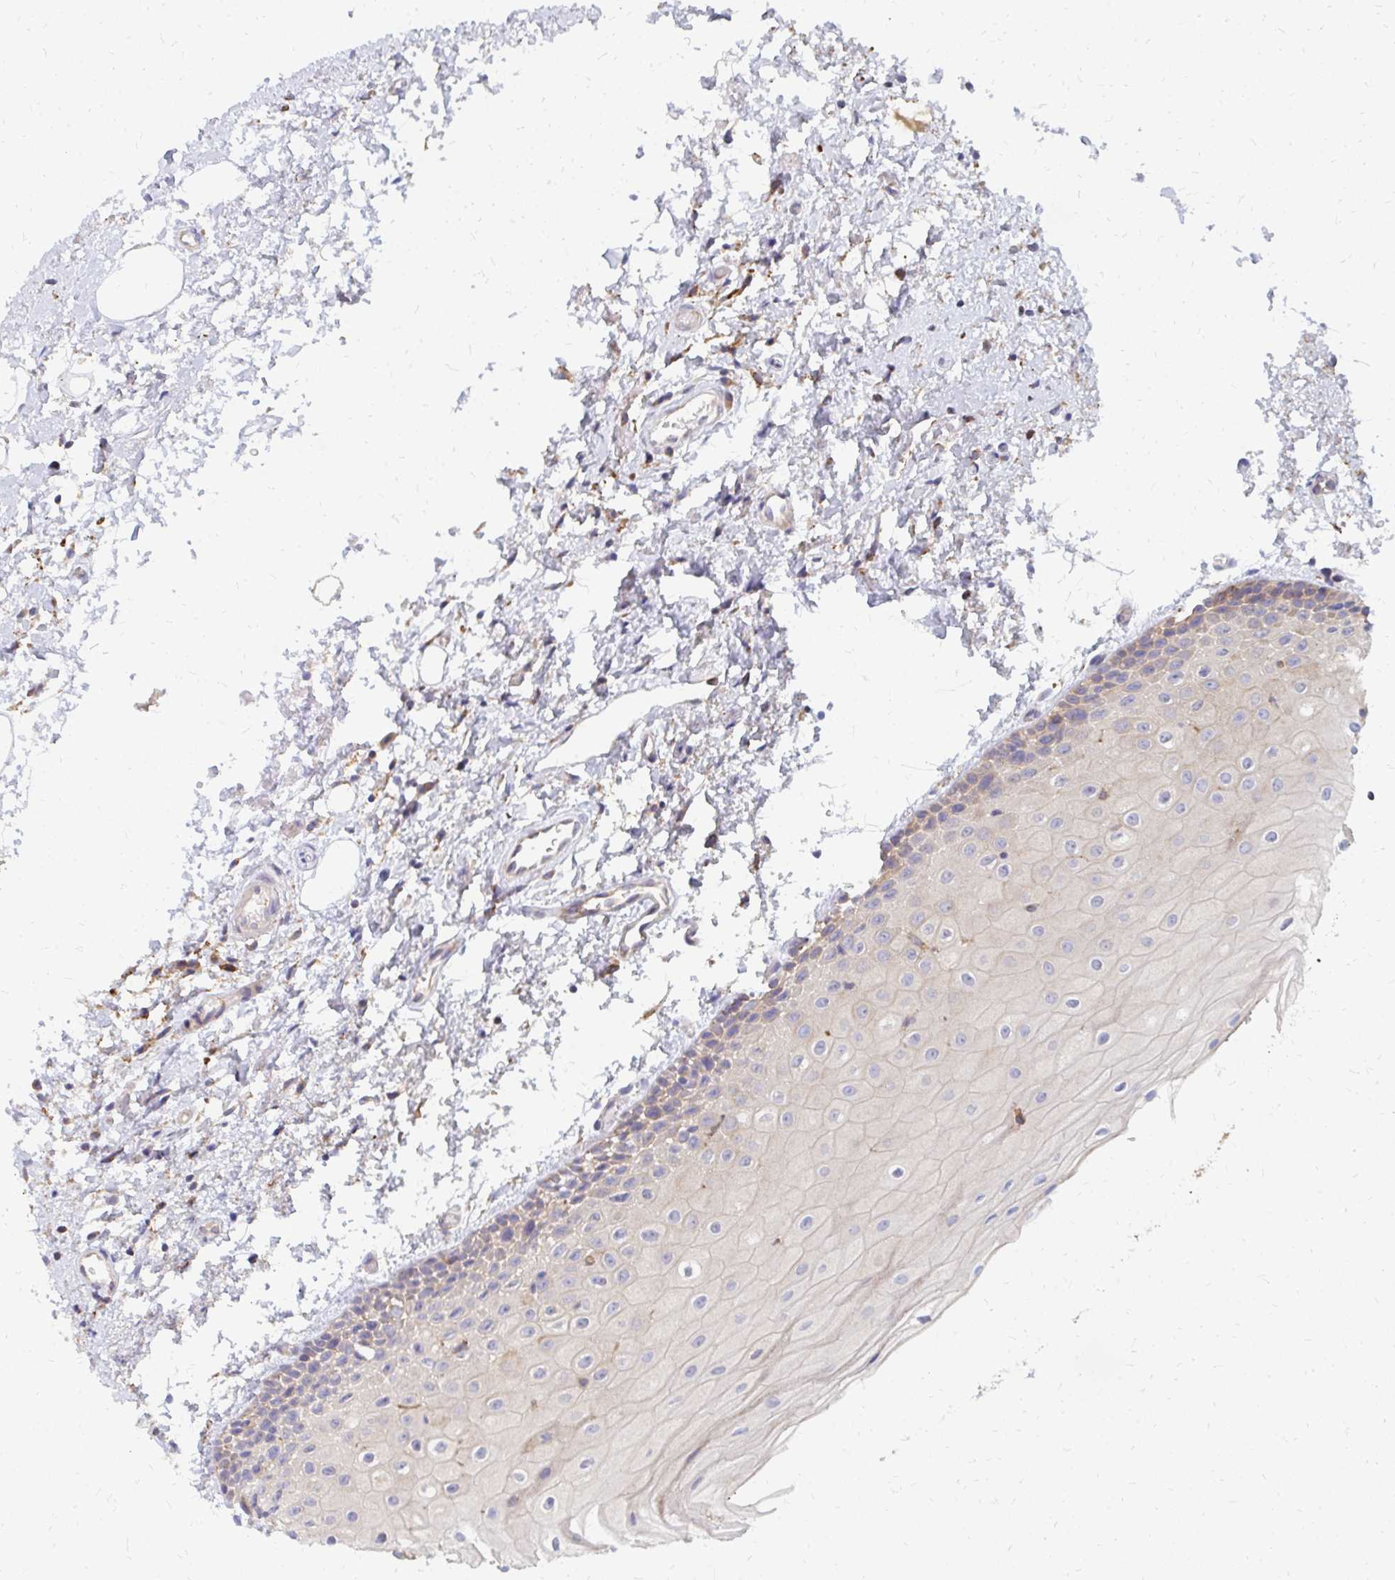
{"staining": {"intensity": "moderate", "quantity": "<25%", "location": "cytoplasmic/membranous"}, "tissue": "oral mucosa", "cell_type": "Squamous epithelial cells", "image_type": "normal", "snomed": [{"axis": "morphology", "description": "Normal tissue, NOS"}, {"axis": "topography", "description": "Oral tissue"}], "caption": "A low amount of moderate cytoplasmic/membranous staining is appreciated in approximately <25% of squamous epithelial cells in unremarkable oral mucosa.", "gene": "PPP1R13L", "patient": {"sex": "female", "age": 82}}